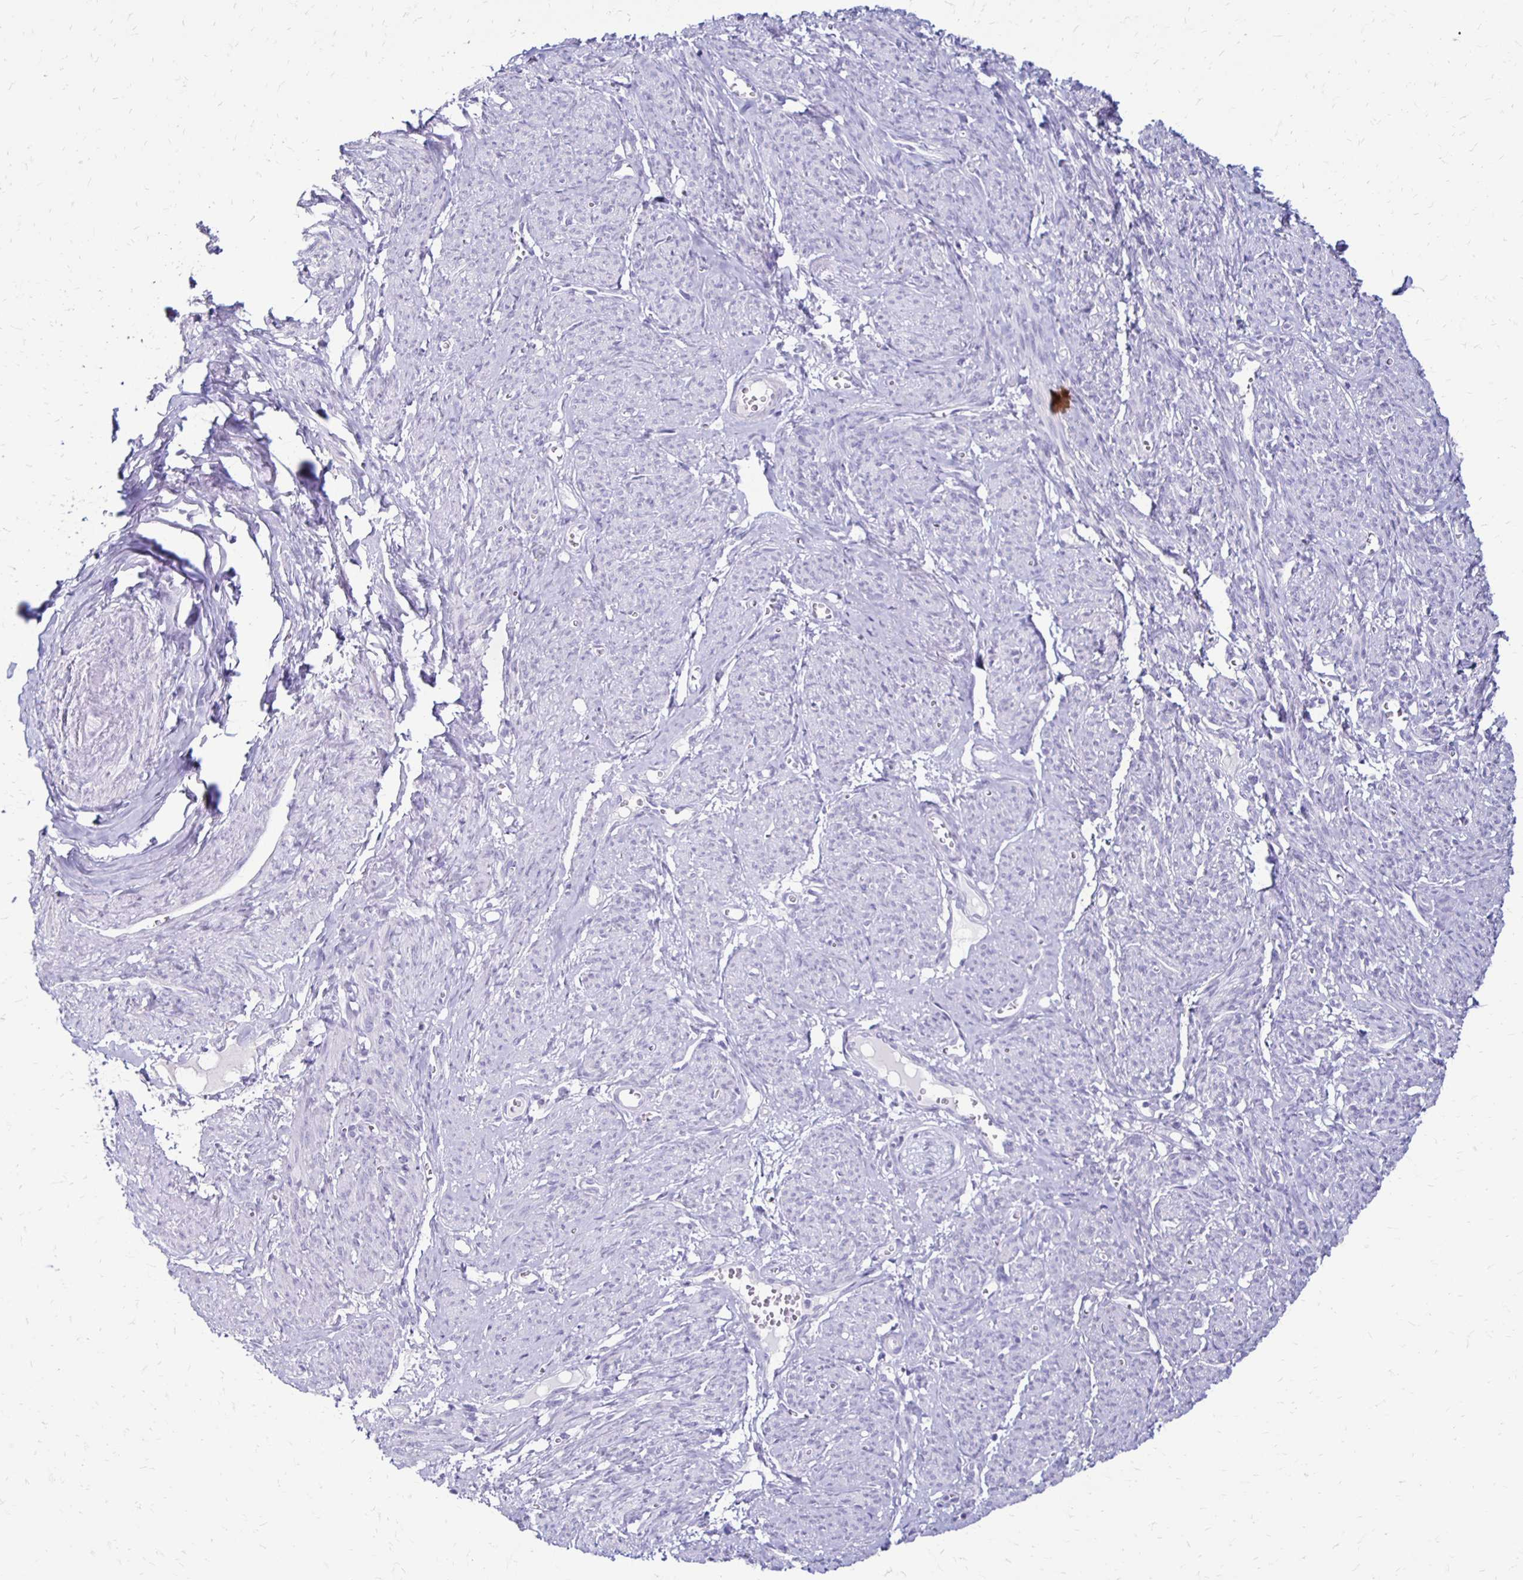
{"staining": {"intensity": "negative", "quantity": "none", "location": "none"}, "tissue": "smooth muscle", "cell_type": "Smooth muscle cells", "image_type": "normal", "snomed": [{"axis": "morphology", "description": "Normal tissue, NOS"}, {"axis": "topography", "description": "Smooth muscle"}], "caption": "Smooth muscle stained for a protein using IHC demonstrates no positivity smooth muscle cells.", "gene": "RYR1", "patient": {"sex": "female", "age": 65}}